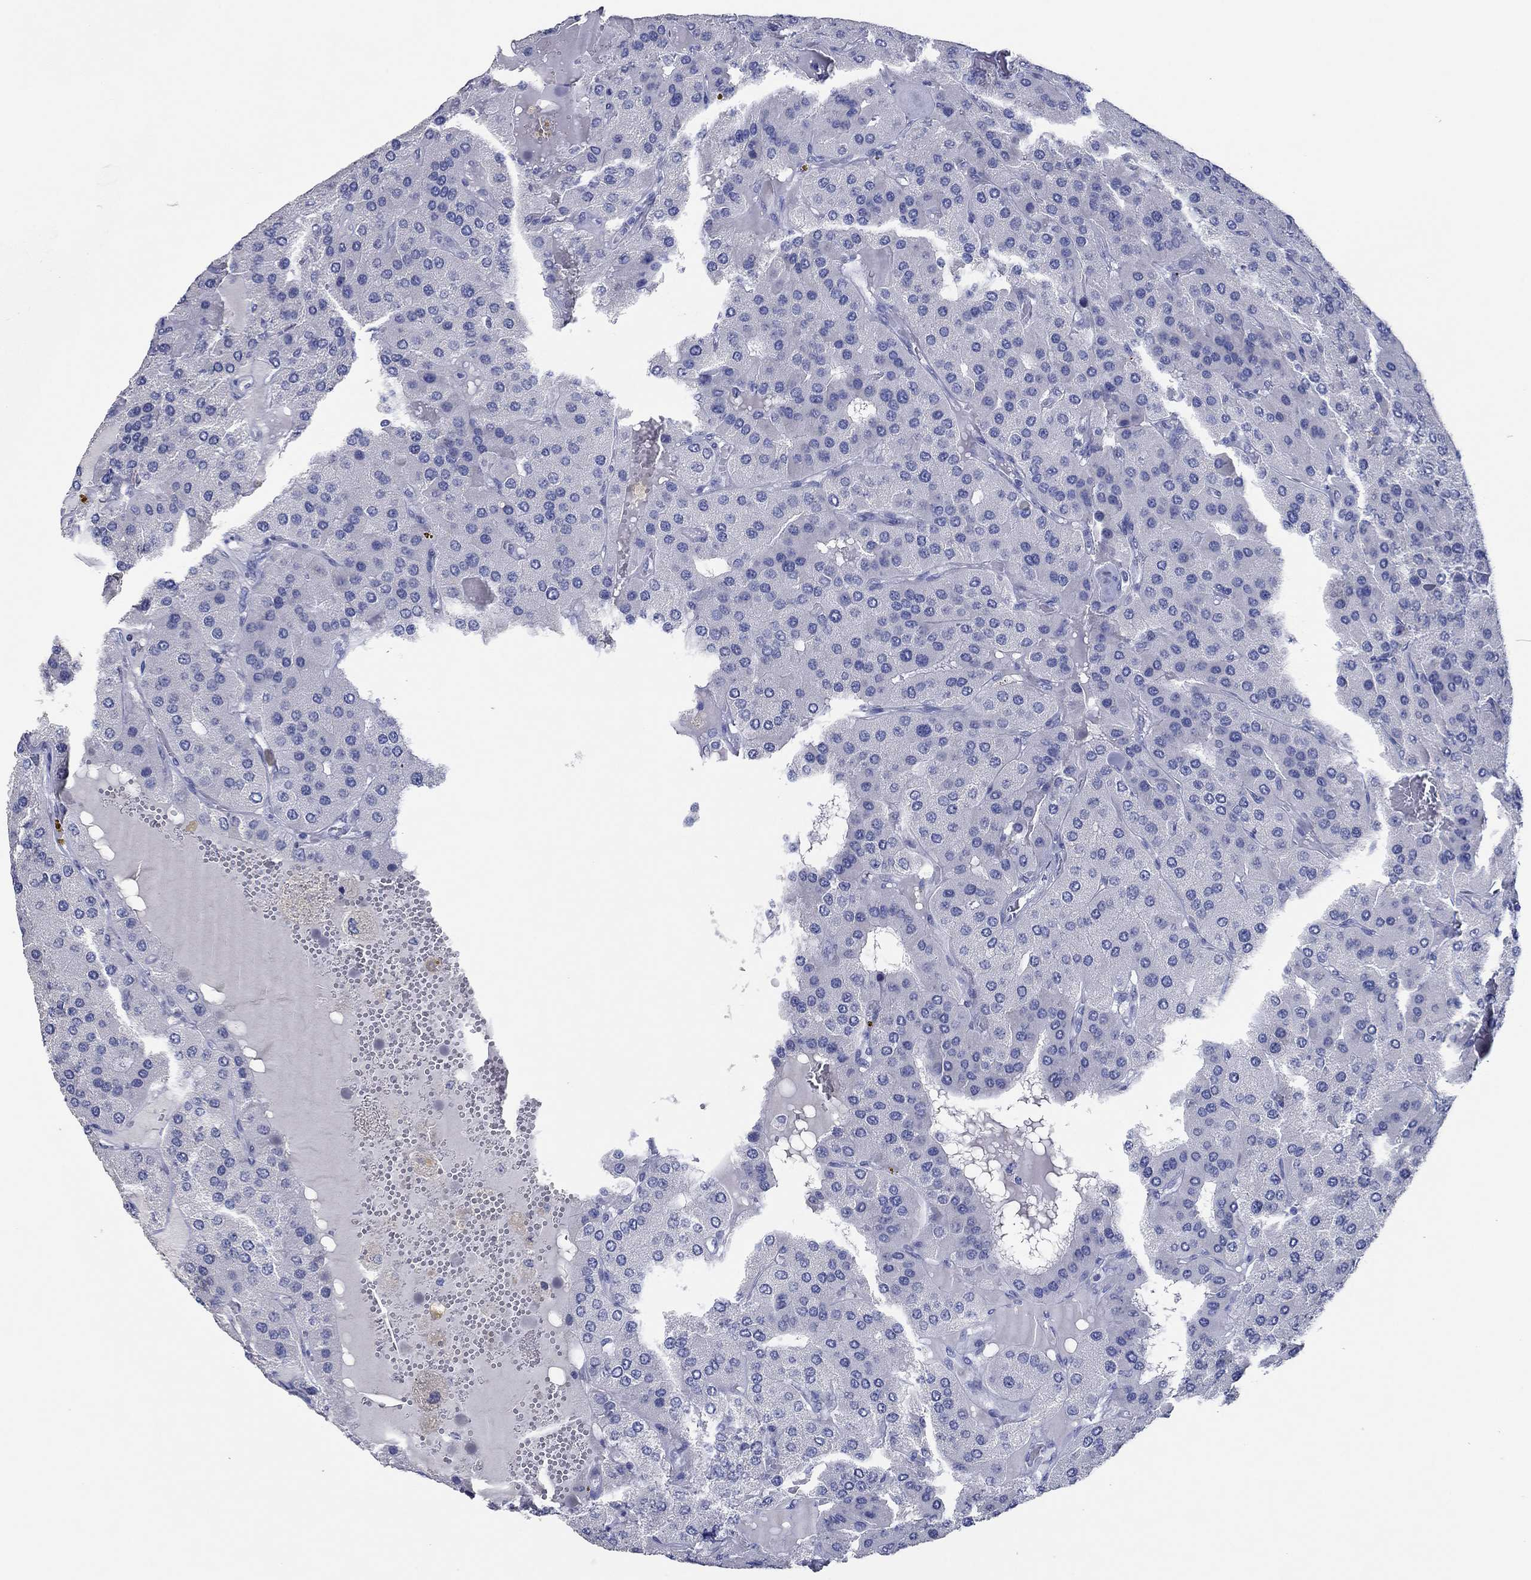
{"staining": {"intensity": "negative", "quantity": "none", "location": "none"}, "tissue": "parathyroid gland", "cell_type": "Glandular cells", "image_type": "normal", "snomed": [{"axis": "morphology", "description": "Normal tissue, NOS"}, {"axis": "morphology", "description": "Adenoma, NOS"}, {"axis": "topography", "description": "Parathyroid gland"}], "caption": "Immunohistochemistry (IHC) of benign human parathyroid gland displays no expression in glandular cells. (Immunohistochemistry, brightfield microscopy, high magnification).", "gene": "POU5F1", "patient": {"sex": "female", "age": 86}}